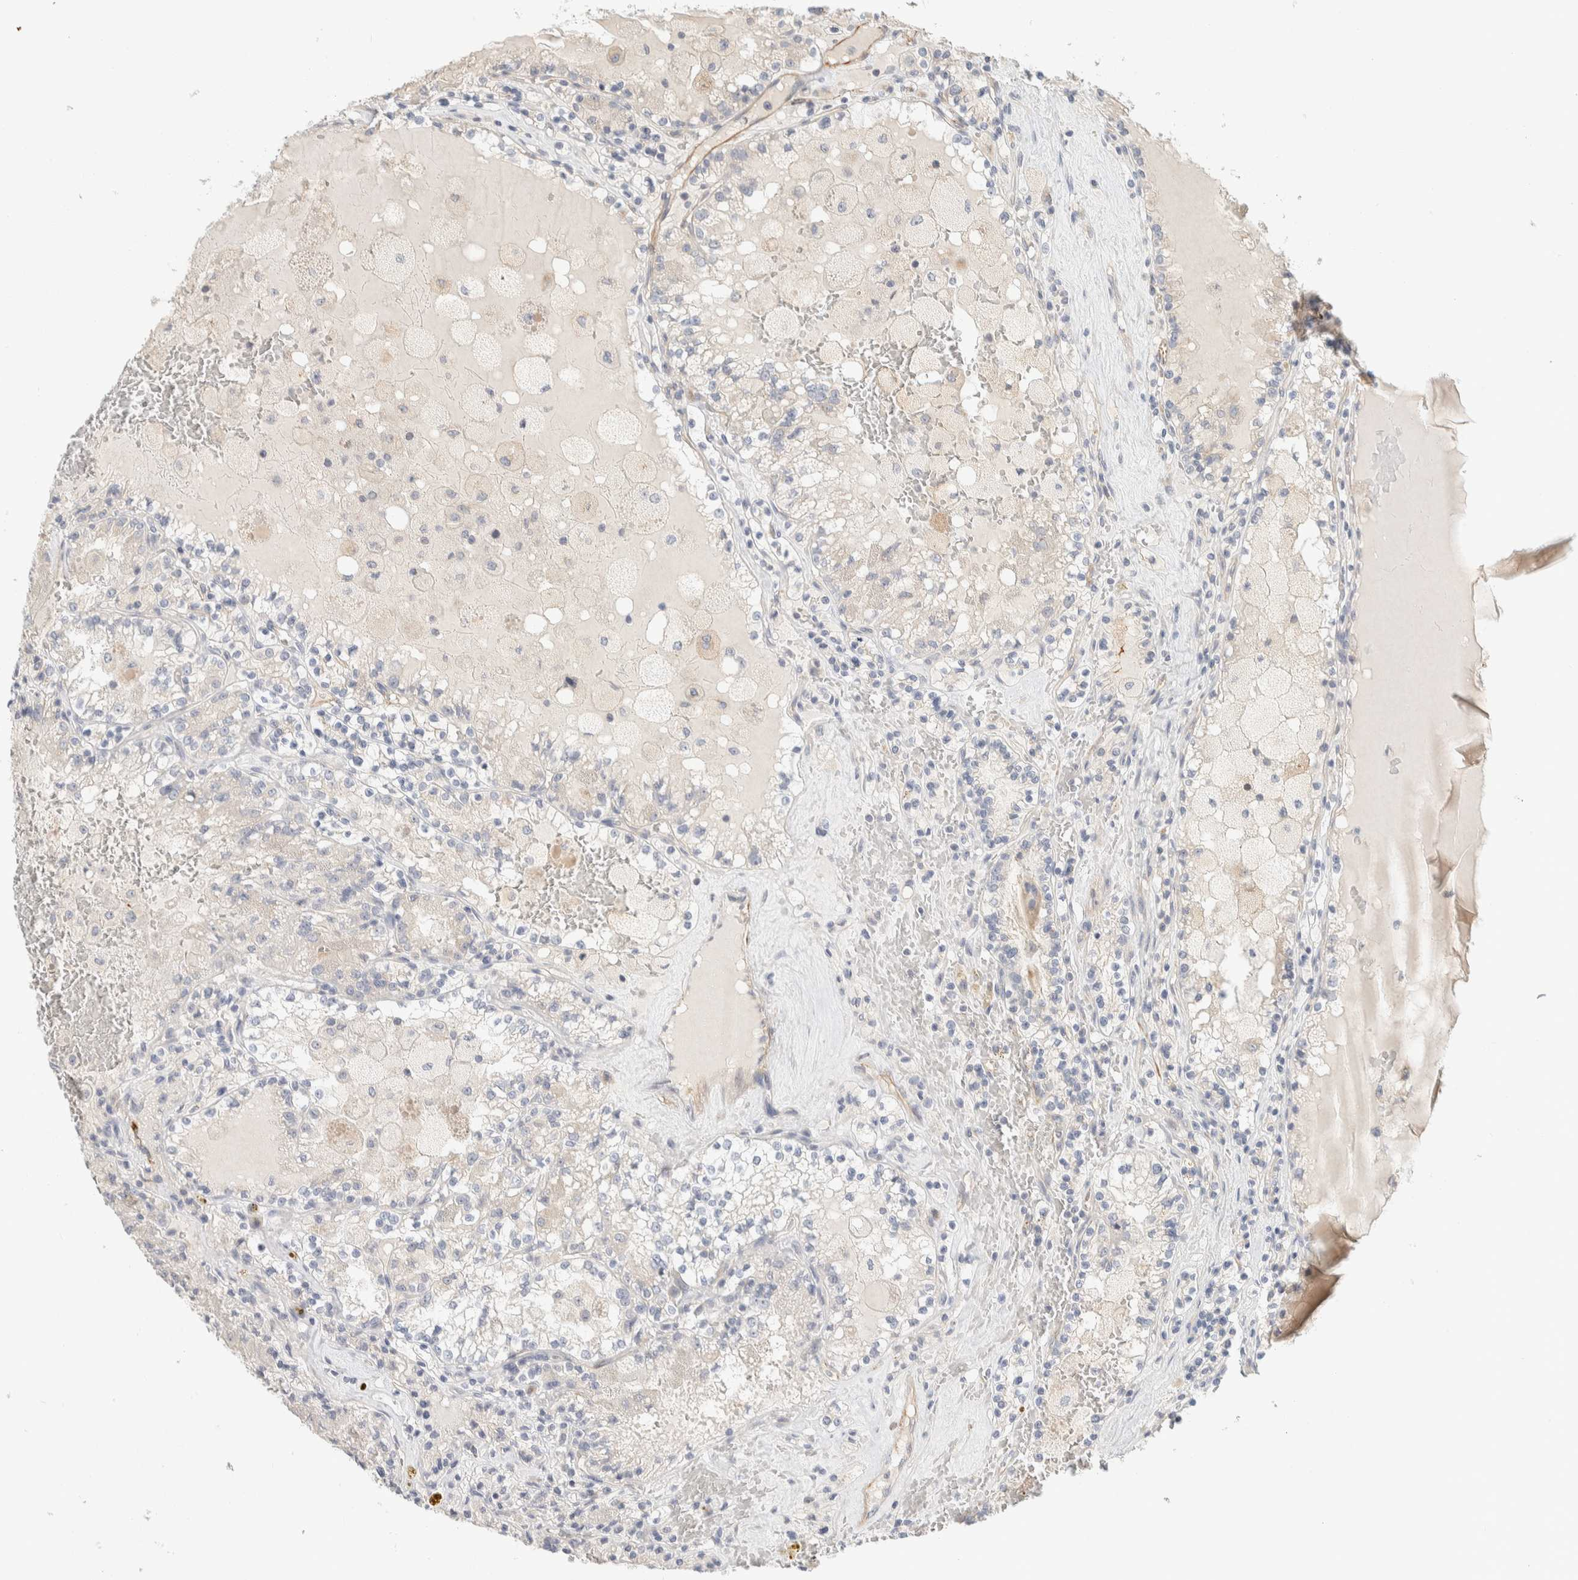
{"staining": {"intensity": "negative", "quantity": "none", "location": "none"}, "tissue": "renal cancer", "cell_type": "Tumor cells", "image_type": "cancer", "snomed": [{"axis": "morphology", "description": "Adenocarcinoma, NOS"}, {"axis": "topography", "description": "Kidney"}], "caption": "The photomicrograph reveals no staining of tumor cells in adenocarcinoma (renal). (Brightfield microscopy of DAB IHC at high magnification).", "gene": "CDR2", "patient": {"sex": "female", "age": 56}}